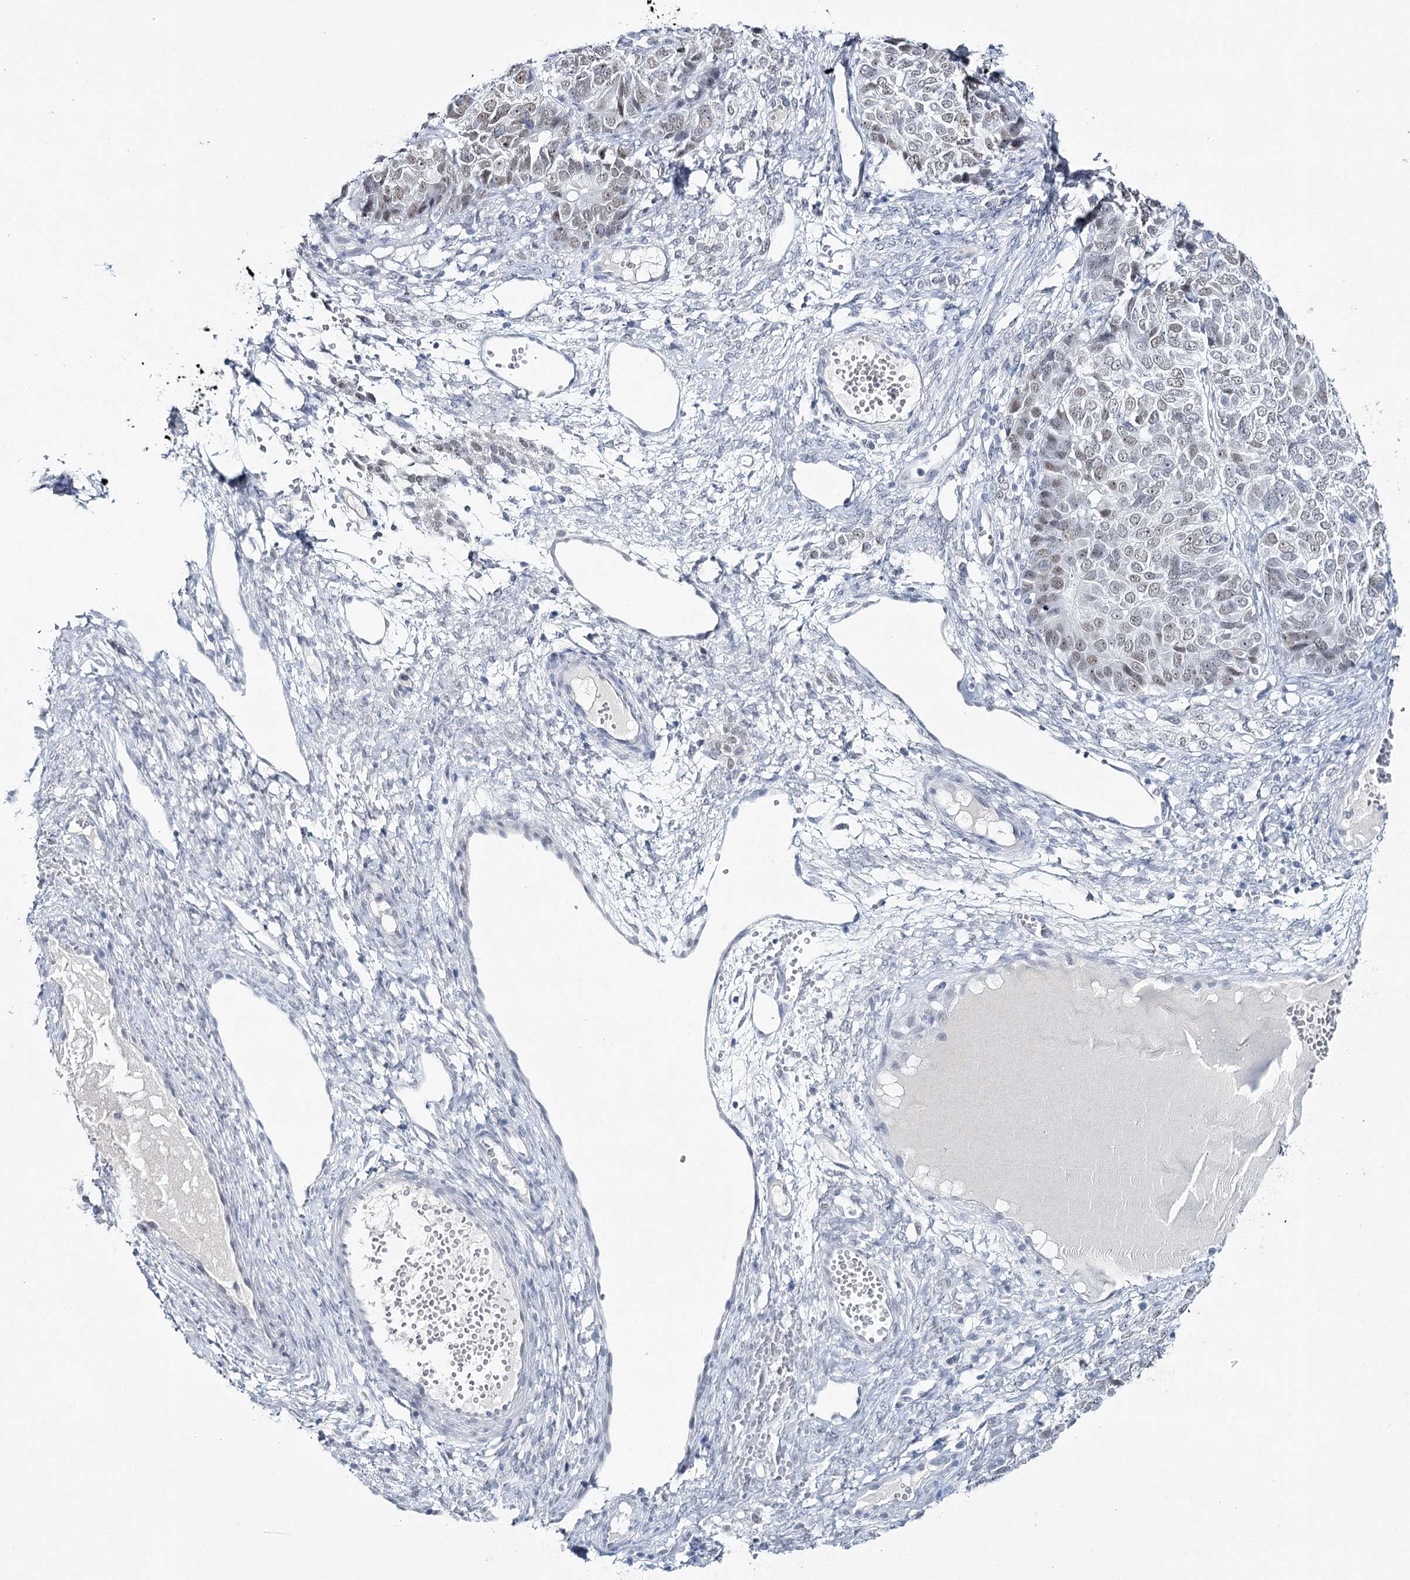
{"staining": {"intensity": "weak", "quantity": ">75%", "location": "nuclear"}, "tissue": "ovarian cancer", "cell_type": "Tumor cells", "image_type": "cancer", "snomed": [{"axis": "morphology", "description": "Carcinoma, endometroid"}, {"axis": "topography", "description": "Ovary"}], "caption": "IHC staining of endometroid carcinoma (ovarian), which exhibits low levels of weak nuclear expression in approximately >75% of tumor cells indicating weak nuclear protein staining. The staining was performed using DAB (3,3'-diaminobenzidine) (brown) for protein detection and nuclei were counterstained in hematoxylin (blue).", "gene": "ZC3H8", "patient": {"sex": "female", "age": 51}}